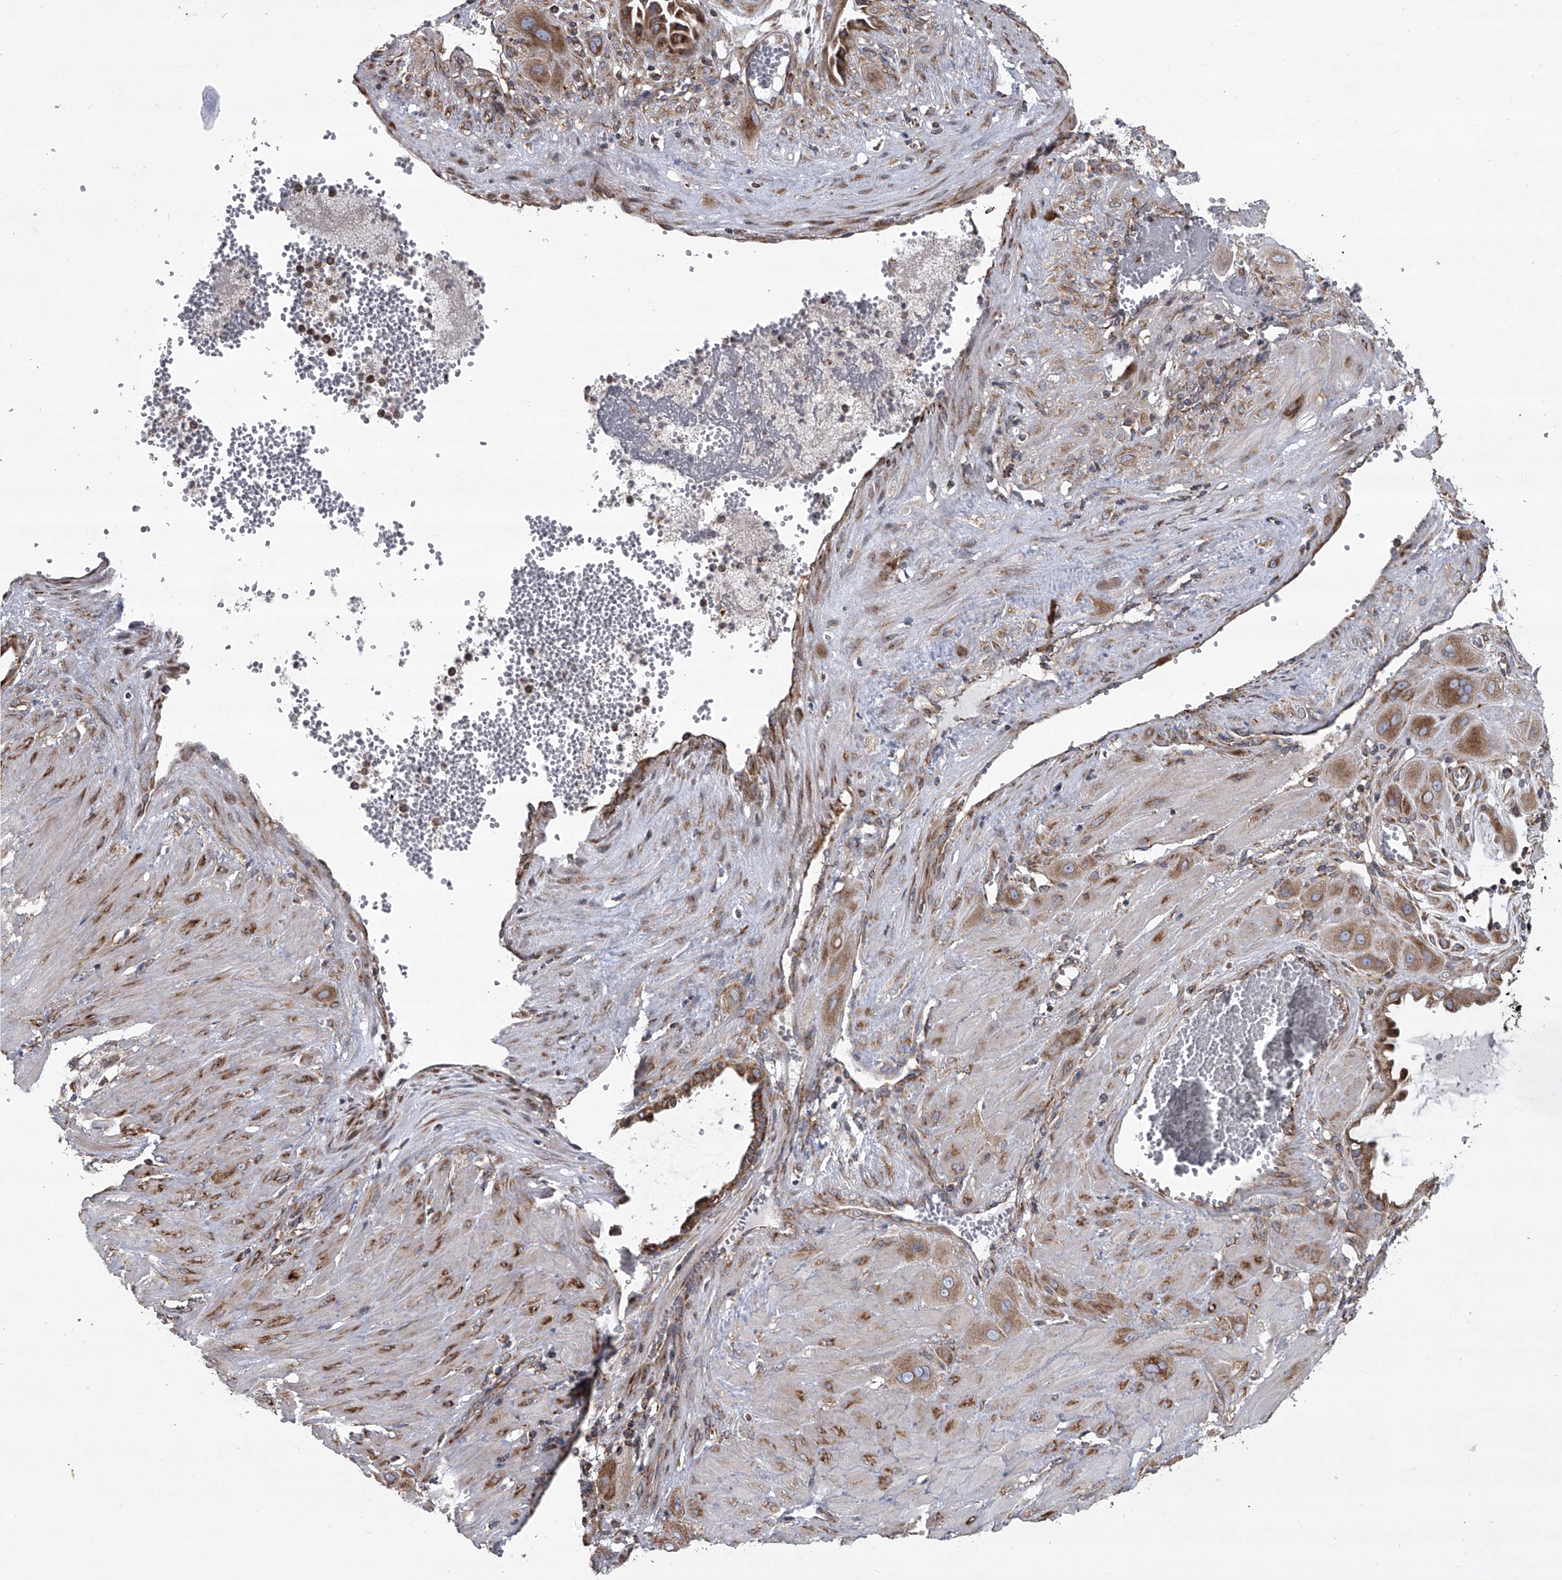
{"staining": {"intensity": "moderate", "quantity": ">75%", "location": "cytoplasmic/membranous"}, "tissue": "cervical cancer", "cell_type": "Tumor cells", "image_type": "cancer", "snomed": [{"axis": "morphology", "description": "Squamous cell carcinoma, NOS"}, {"axis": "topography", "description": "Cervix"}], "caption": "This histopathology image demonstrates cervical cancer stained with immunohistochemistry (IHC) to label a protein in brown. The cytoplasmic/membranous of tumor cells show moderate positivity for the protein. Nuclei are counter-stained blue.", "gene": "ZC3H15", "patient": {"sex": "female", "age": 34}}